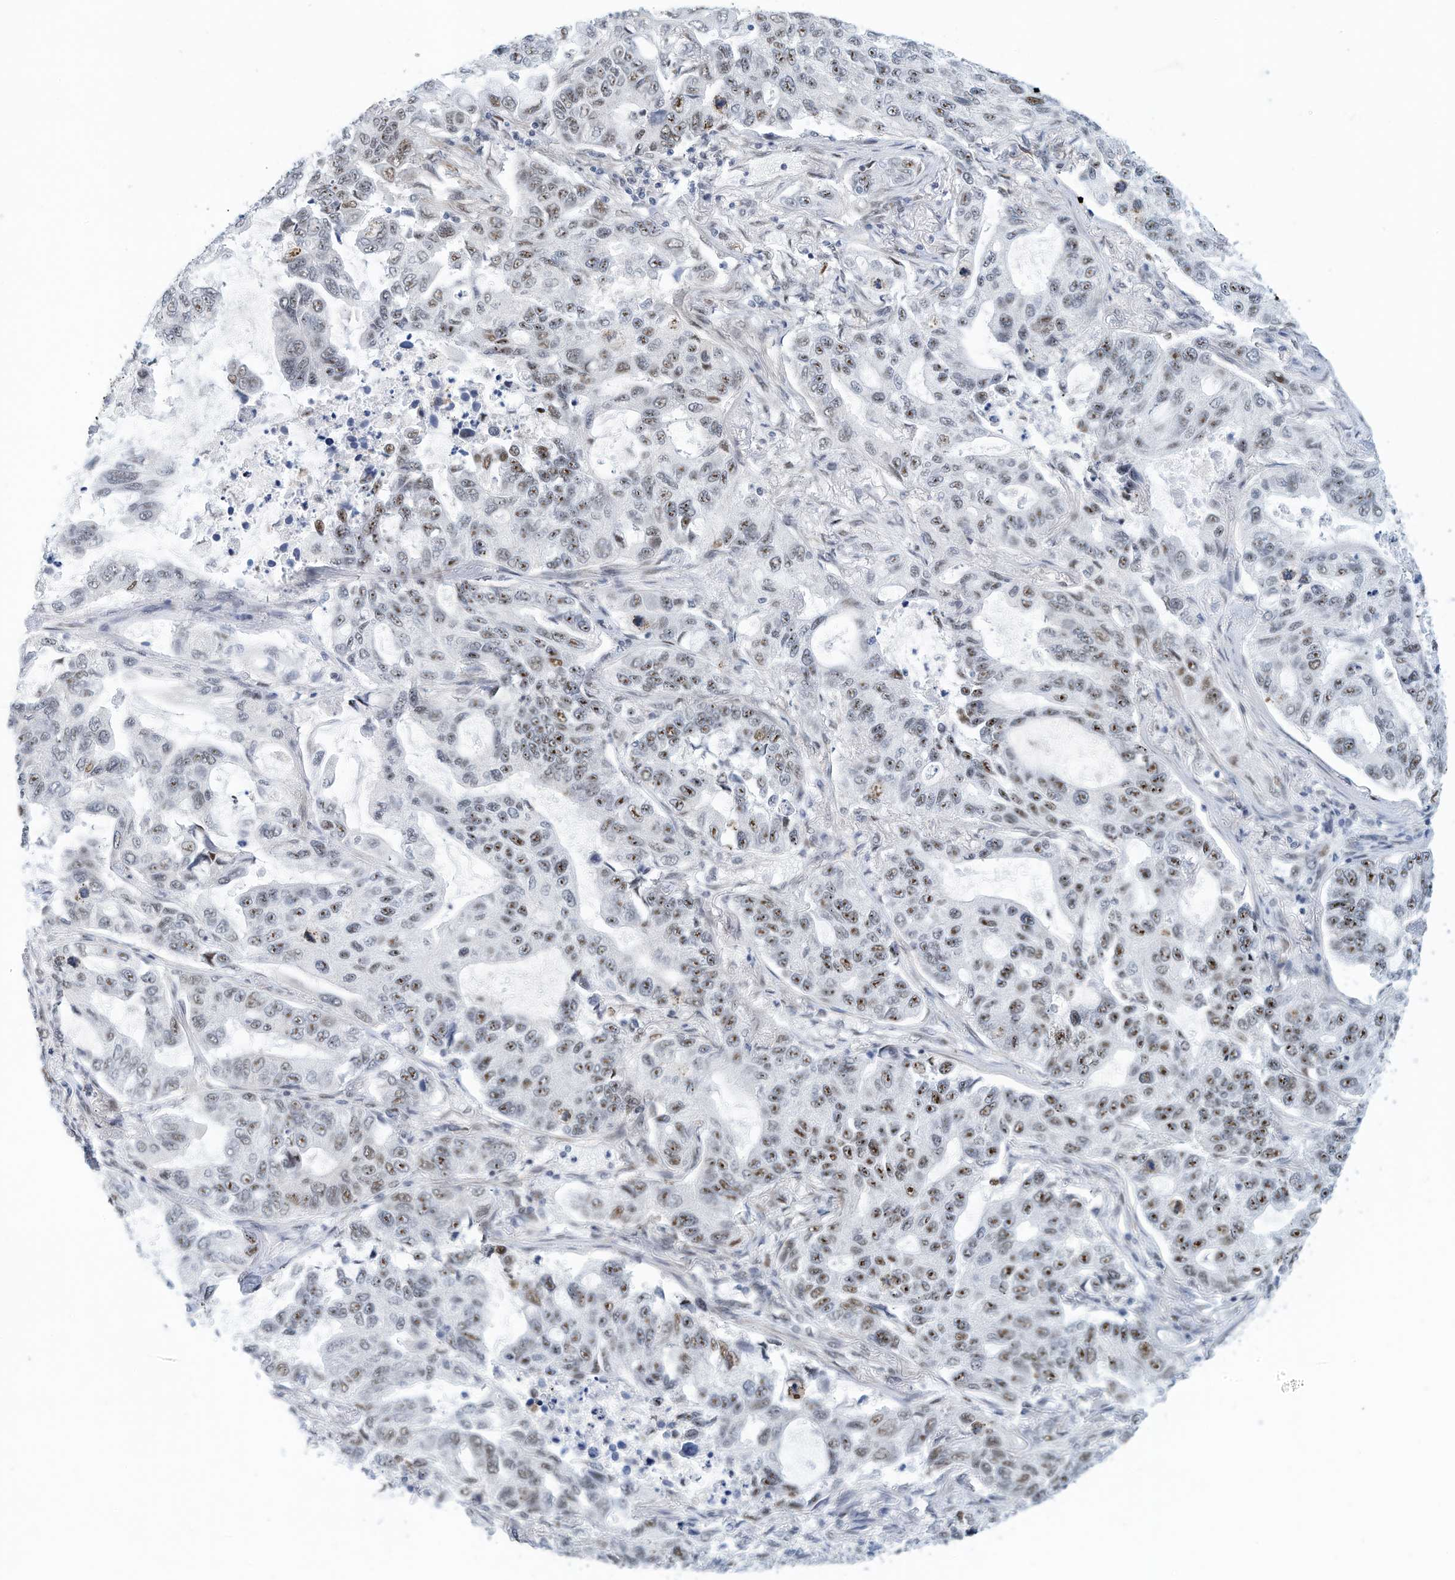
{"staining": {"intensity": "weak", "quantity": "25%-75%", "location": "nuclear"}, "tissue": "lung cancer", "cell_type": "Tumor cells", "image_type": "cancer", "snomed": [{"axis": "morphology", "description": "Adenocarcinoma, NOS"}, {"axis": "topography", "description": "Lung"}], "caption": "IHC (DAB) staining of lung adenocarcinoma displays weak nuclear protein staining in approximately 25%-75% of tumor cells. Nuclei are stained in blue.", "gene": "ARHGAP28", "patient": {"sex": "male", "age": 64}}